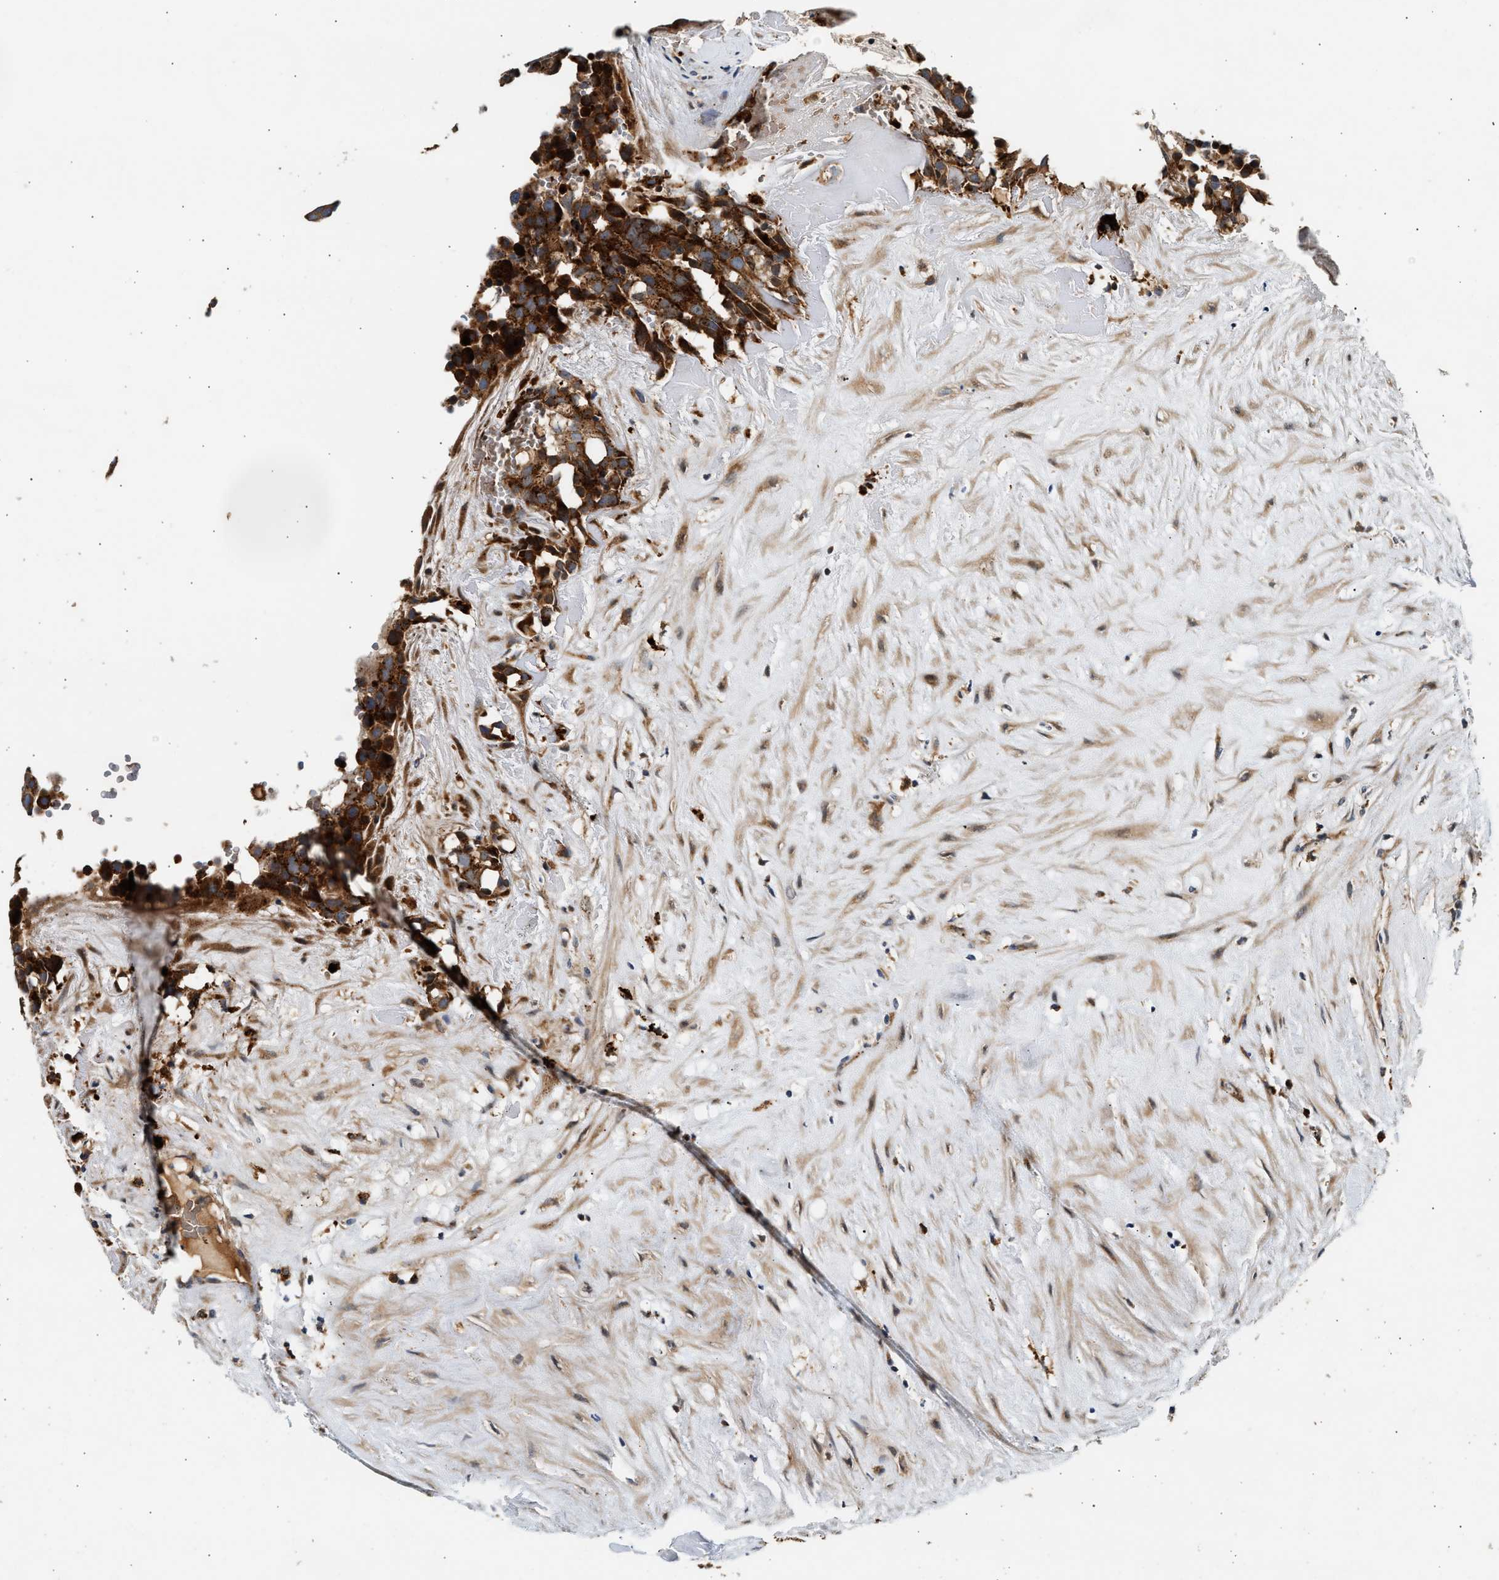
{"staining": {"intensity": "strong", "quantity": ">75%", "location": "cytoplasmic/membranous"}, "tissue": "testis cancer", "cell_type": "Tumor cells", "image_type": "cancer", "snomed": [{"axis": "morphology", "description": "Seminoma, NOS"}, {"axis": "topography", "description": "Testis"}], "caption": "Strong cytoplasmic/membranous protein positivity is appreciated in about >75% of tumor cells in seminoma (testis).", "gene": "PLD3", "patient": {"sex": "male", "age": 71}}